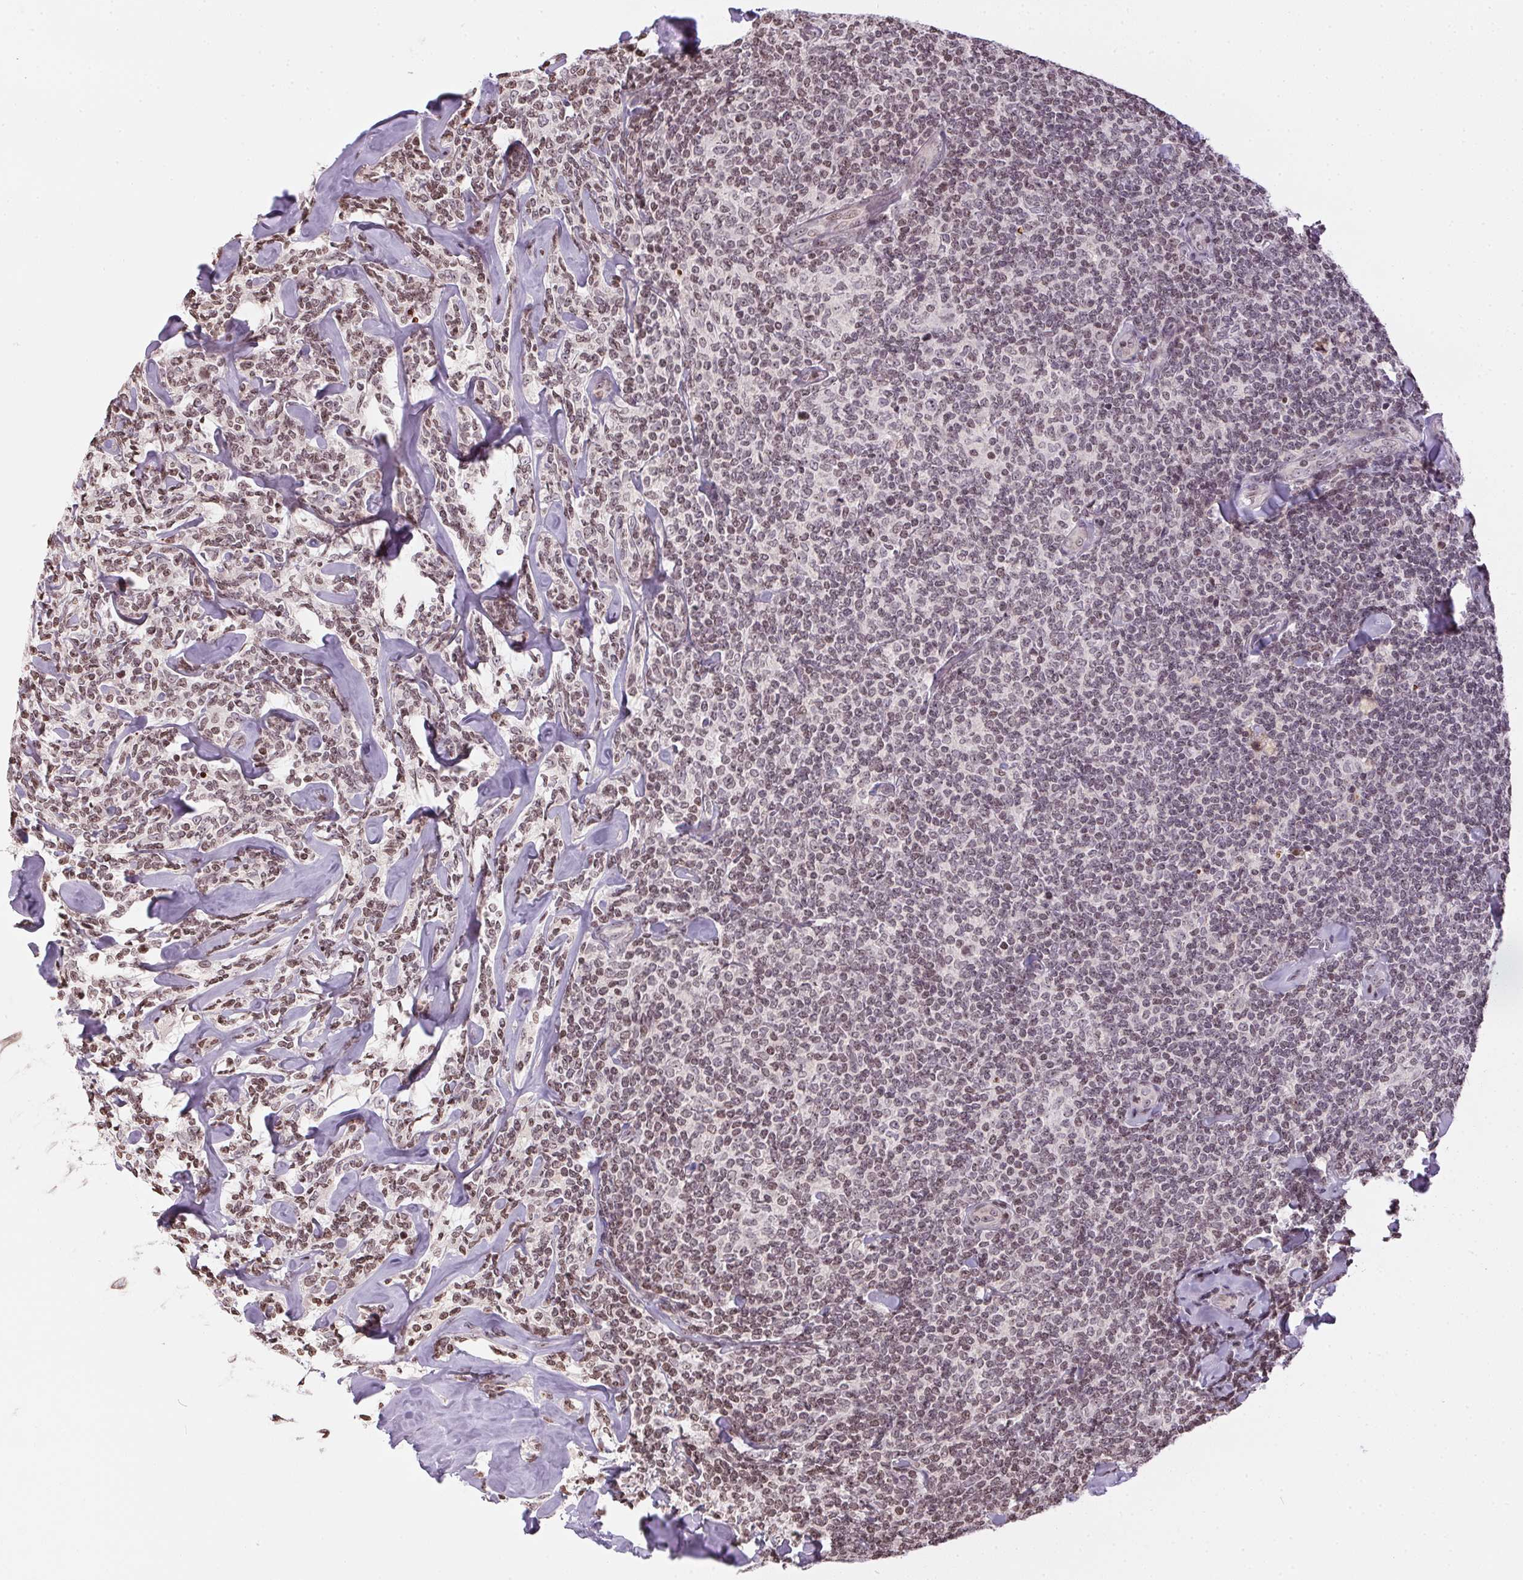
{"staining": {"intensity": "weak", "quantity": "25%-75%", "location": "nuclear"}, "tissue": "lymphoma", "cell_type": "Tumor cells", "image_type": "cancer", "snomed": [{"axis": "morphology", "description": "Malignant lymphoma, non-Hodgkin's type, Low grade"}, {"axis": "topography", "description": "Lymph node"}], "caption": "An image of lymphoma stained for a protein demonstrates weak nuclear brown staining in tumor cells. (Stains: DAB (3,3'-diaminobenzidine) in brown, nuclei in blue, Microscopy: brightfield microscopy at high magnification).", "gene": "RNF181", "patient": {"sex": "female", "age": 56}}